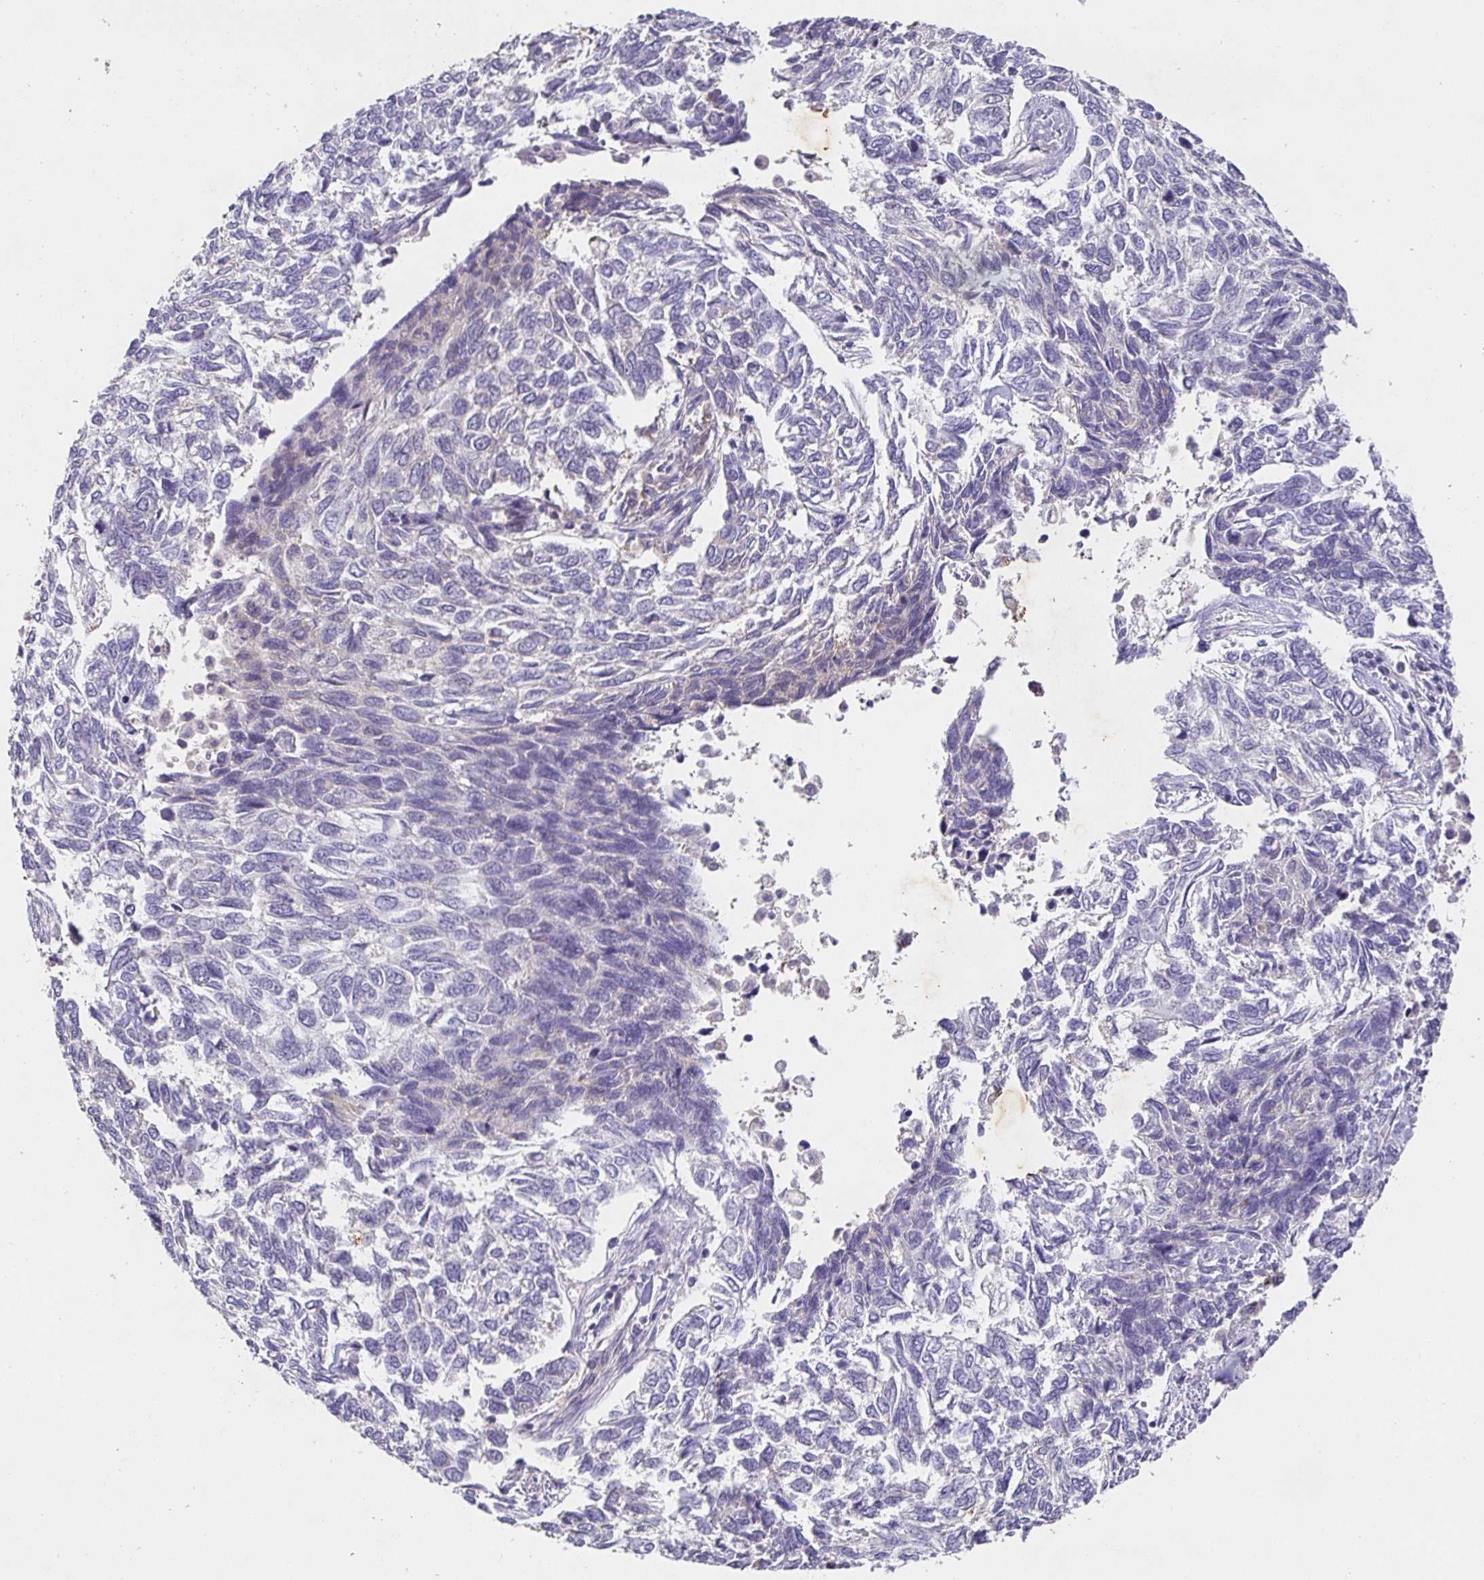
{"staining": {"intensity": "negative", "quantity": "none", "location": "none"}, "tissue": "skin cancer", "cell_type": "Tumor cells", "image_type": "cancer", "snomed": [{"axis": "morphology", "description": "Basal cell carcinoma"}, {"axis": "topography", "description": "Skin"}], "caption": "The micrograph shows no significant positivity in tumor cells of skin cancer.", "gene": "SHISA4", "patient": {"sex": "female", "age": 65}}